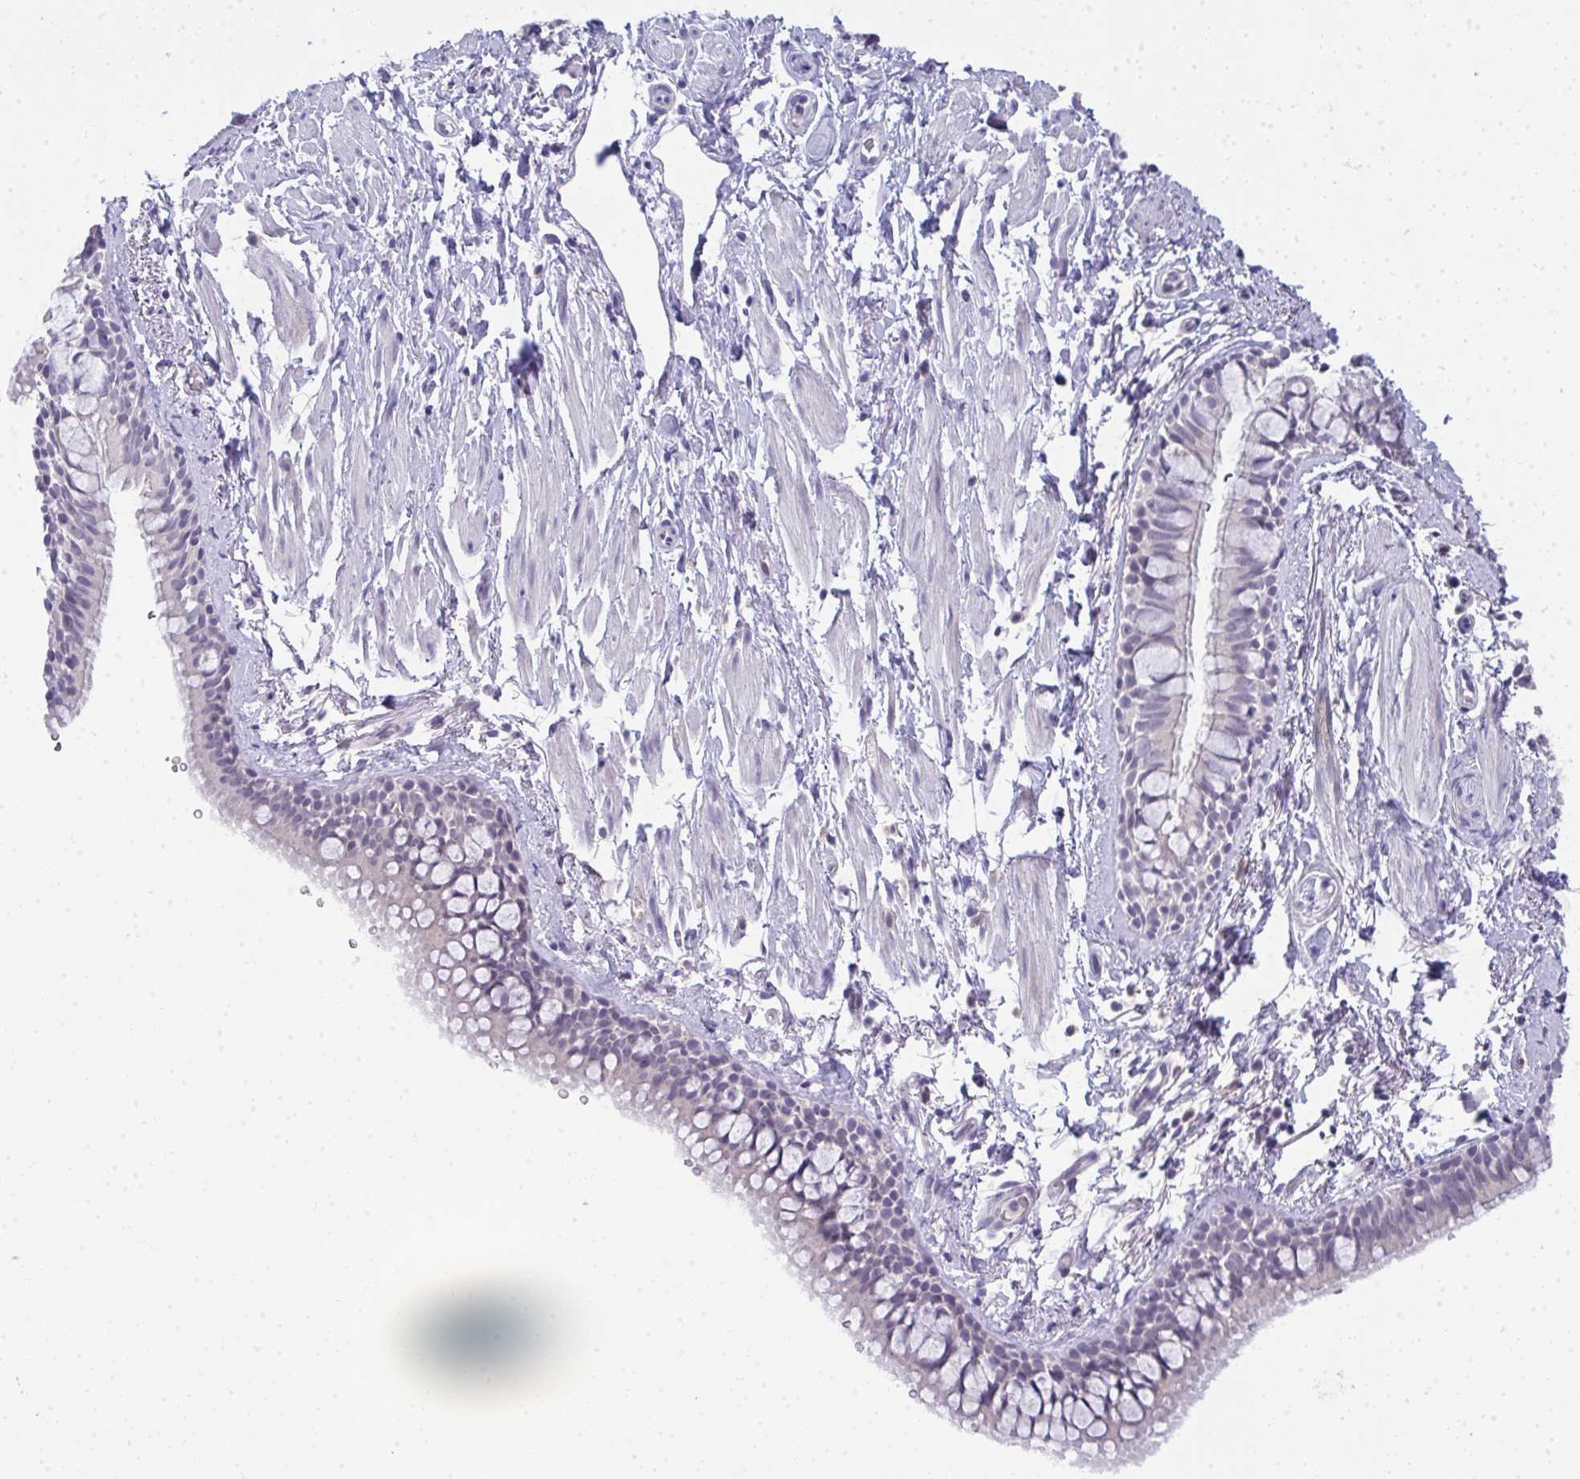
{"staining": {"intensity": "negative", "quantity": "none", "location": "none"}, "tissue": "bronchus", "cell_type": "Respiratory epithelial cells", "image_type": "normal", "snomed": [{"axis": "morphology", "description": "Normal tissue, NOS"}, {"axis": "topography", "description": "Lymph node"}, {"axis": "topography", "description": "Cartilage tissue"}, {"axis": "topography", "description": "Bronchus"}], "caption": "This is a histopathology image of immunohistochemistry staining of benign bronchus, which shows no expression in respiratory epithelial cells.", "gene": "TMEM82", "patient": {"sex": "female", "age": 70}}